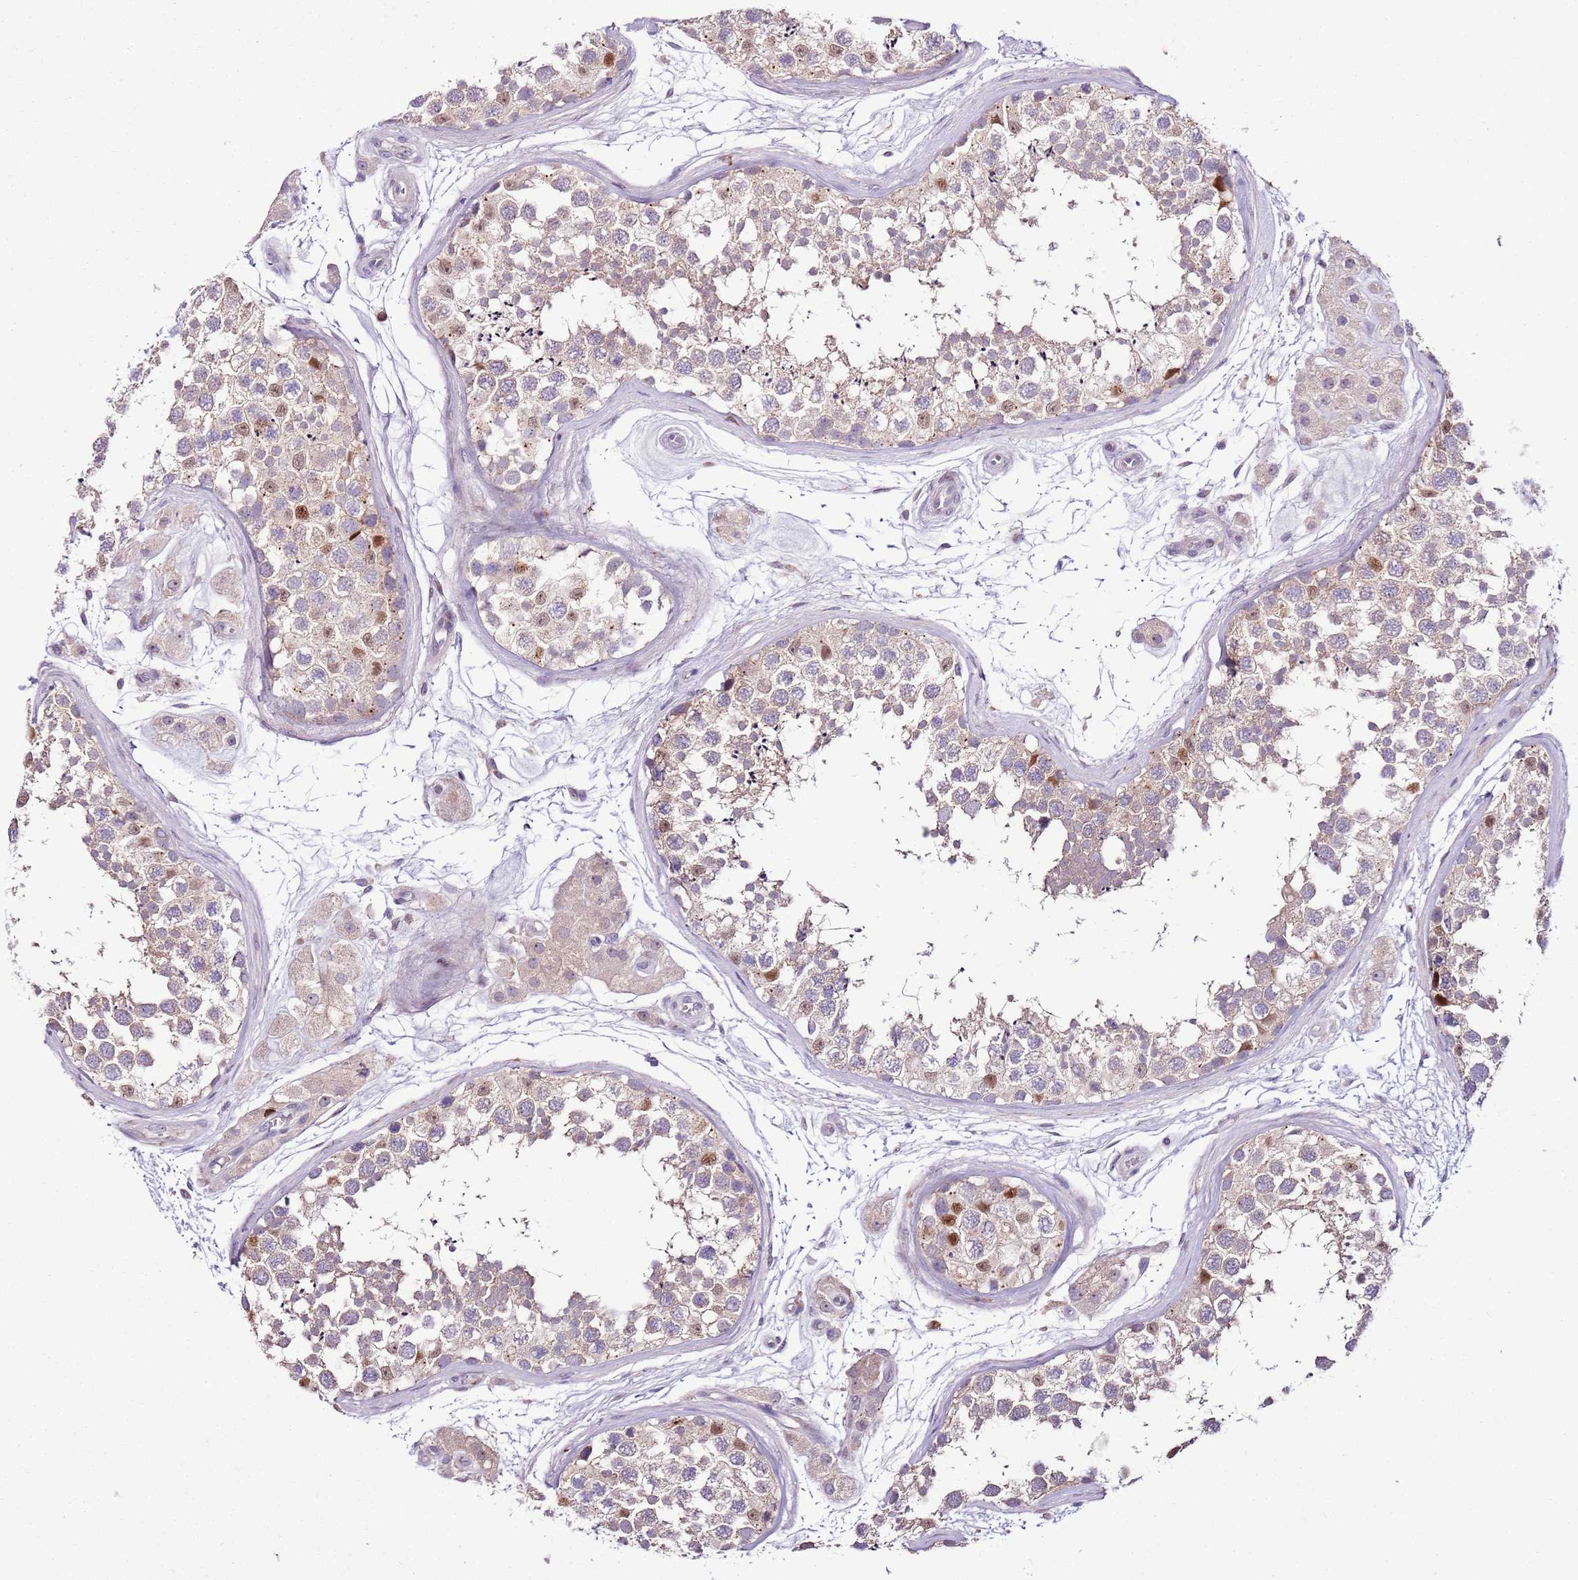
{"staining": {"intensity": "moderate", "quantity": "<25%", "location": "nuclear"}, "tissue": "testis", "cell_type": "Cells in seminiferous ducts", "image_type": "normal", "snomed": [{"axis": "morphology", "description": "Normal tissue, NOS"}, {"axis": "topography", "description": "Testis"}], "caption": "Immunohistochemical staining of unremarkable testis exhibits low levels of moderate nuclear staining in approximately <25% of cells in seminiferous ducts. The protein of interest is stained brown, and the nuclei are stained in blue (DAB (3,3'-diaminobenzidine) IHC with brightfield microscopy, high magnification).", "gene": "ZSWIM1", "patient": {"sex": "male", "age": 56}}